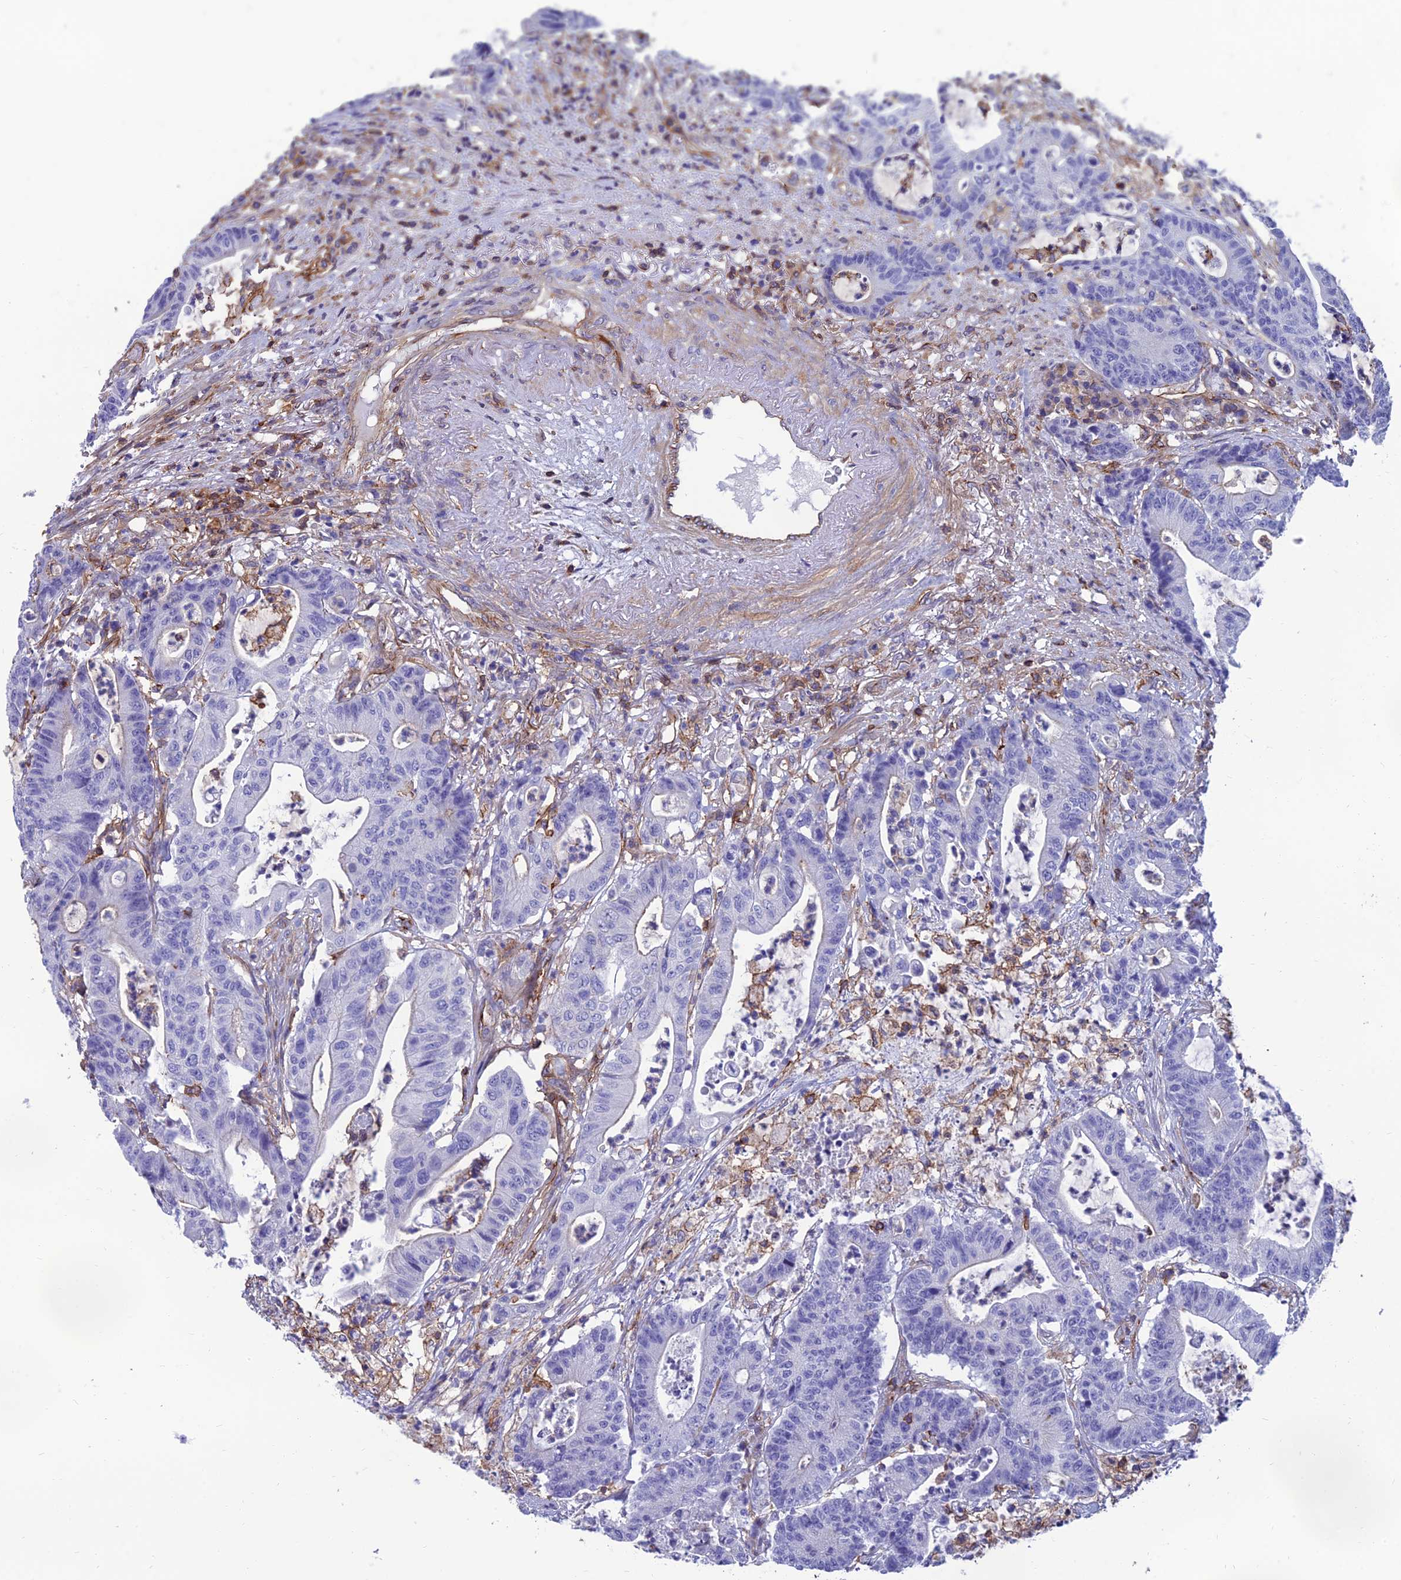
{"staining": {"intensity": "negative", "quantity": "none", "location": "none"}, "tissue": "colorectal cancer", "cell_type": "Tumor cells", "image_type": "cancer", "snomed": [{"axis": "morphology", "description": "Adenocarcinoma, NOS"}, {"axis": "topography", "description": "Colon"}], "caption": "DAB immunohistochemical staining of human colorectal adenocarcinoma displays no significant positivity in tumor cells.", "gene": "PPP1R18", "patient": {"sex": "female", "age": 84}}